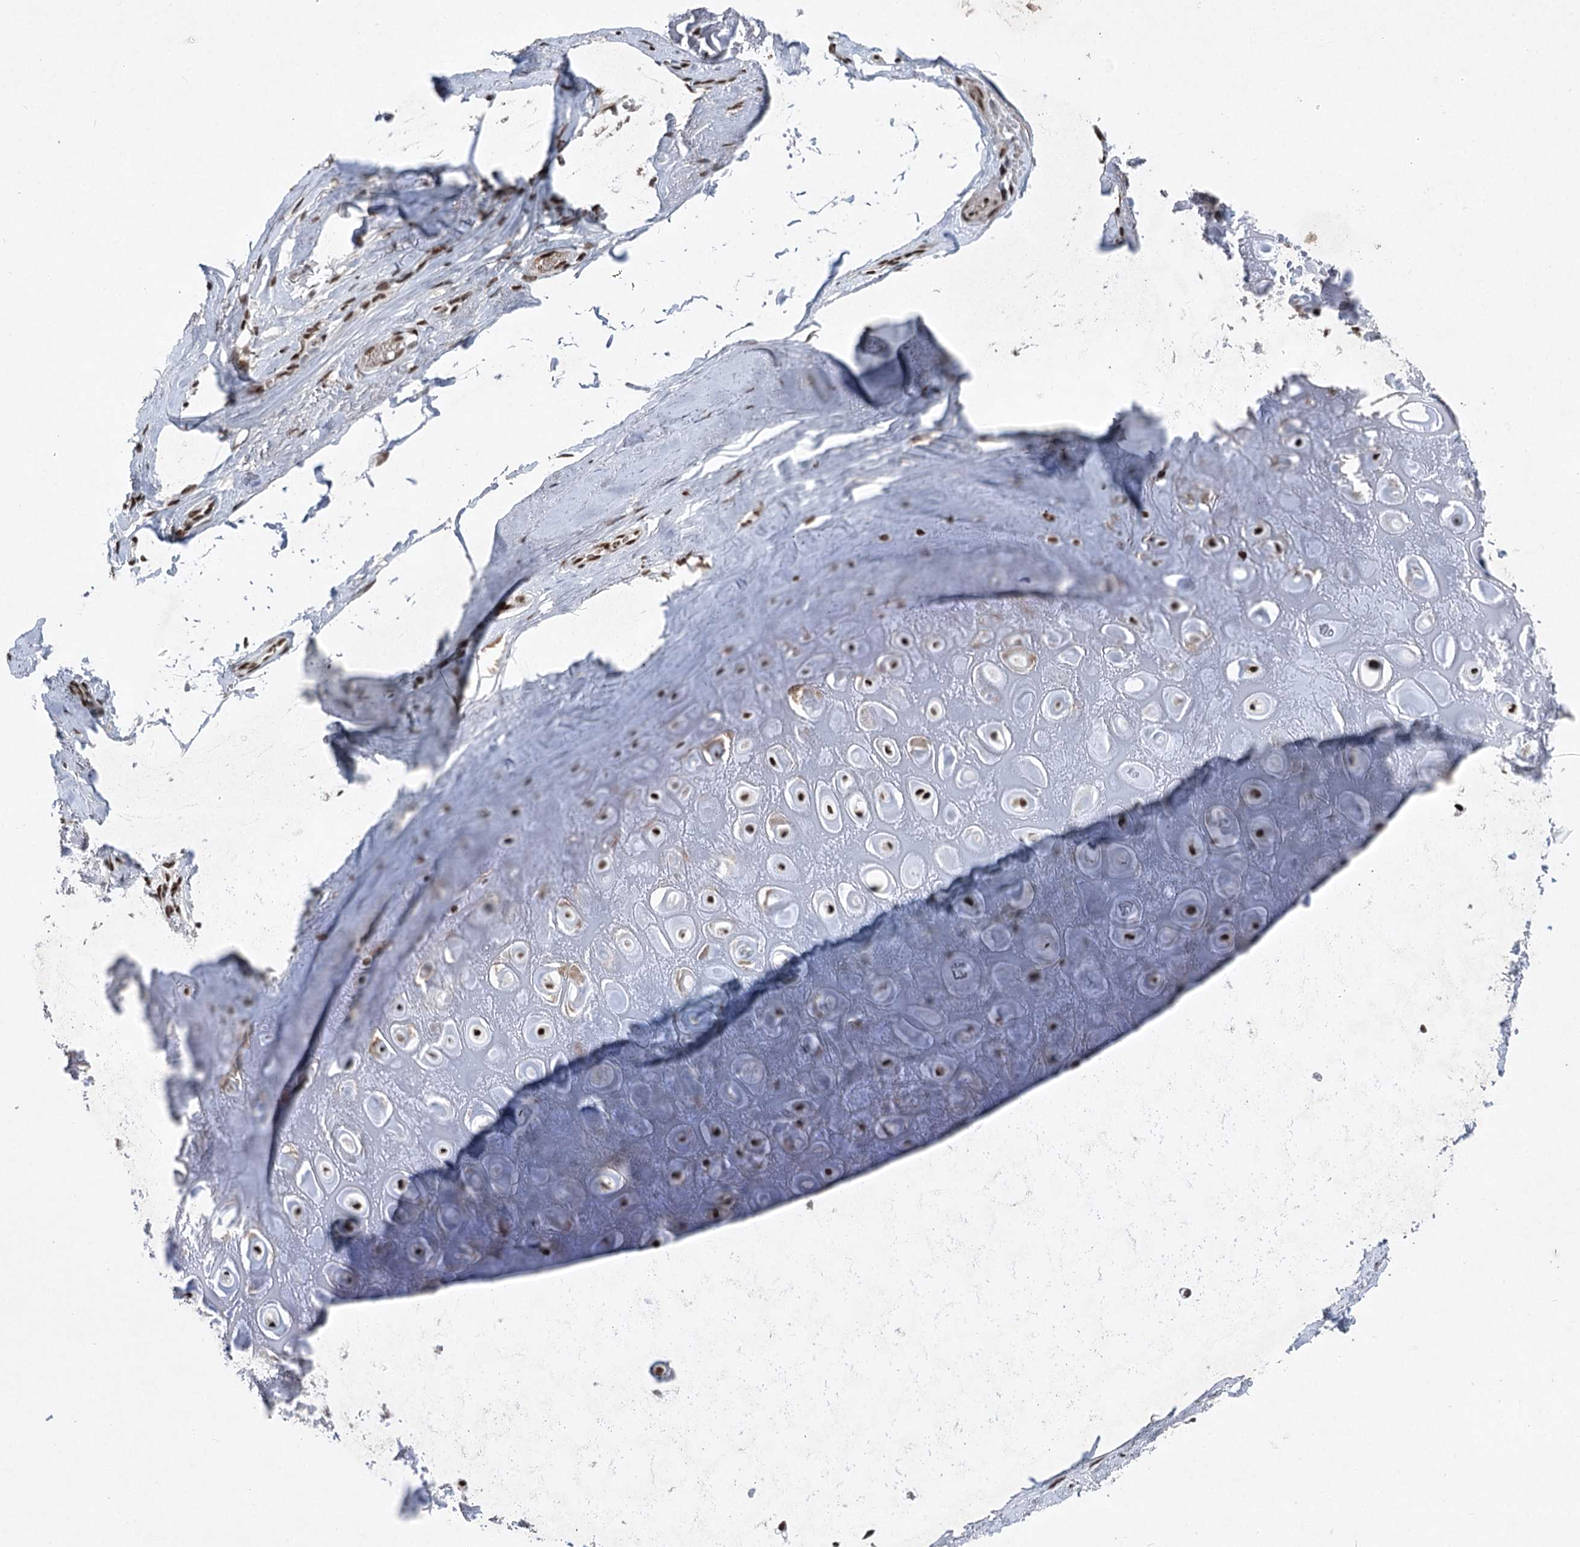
{"staining": {"intensity": "moderate", "quantity": "25%-75%", "location": "nuclear"}, "tissue": "adipose tissue", "cell_type": "Adipocytes", "image_type": "normal", "snomed": [{"axis": "morphology", "description": "Normal tissue, NOS"}, {"axis": "morphology", "description": "Basal cell carcinoma"}, {"axis": "topography", "description": "Skin"}], "caption": "A medium amount of moderate nuclear expression is identified in approximately 25%-75% of adipocytes in benign adipose tissue.", "gene": "CGGBP1", "patient": {"sex": "female", "age": 89}}